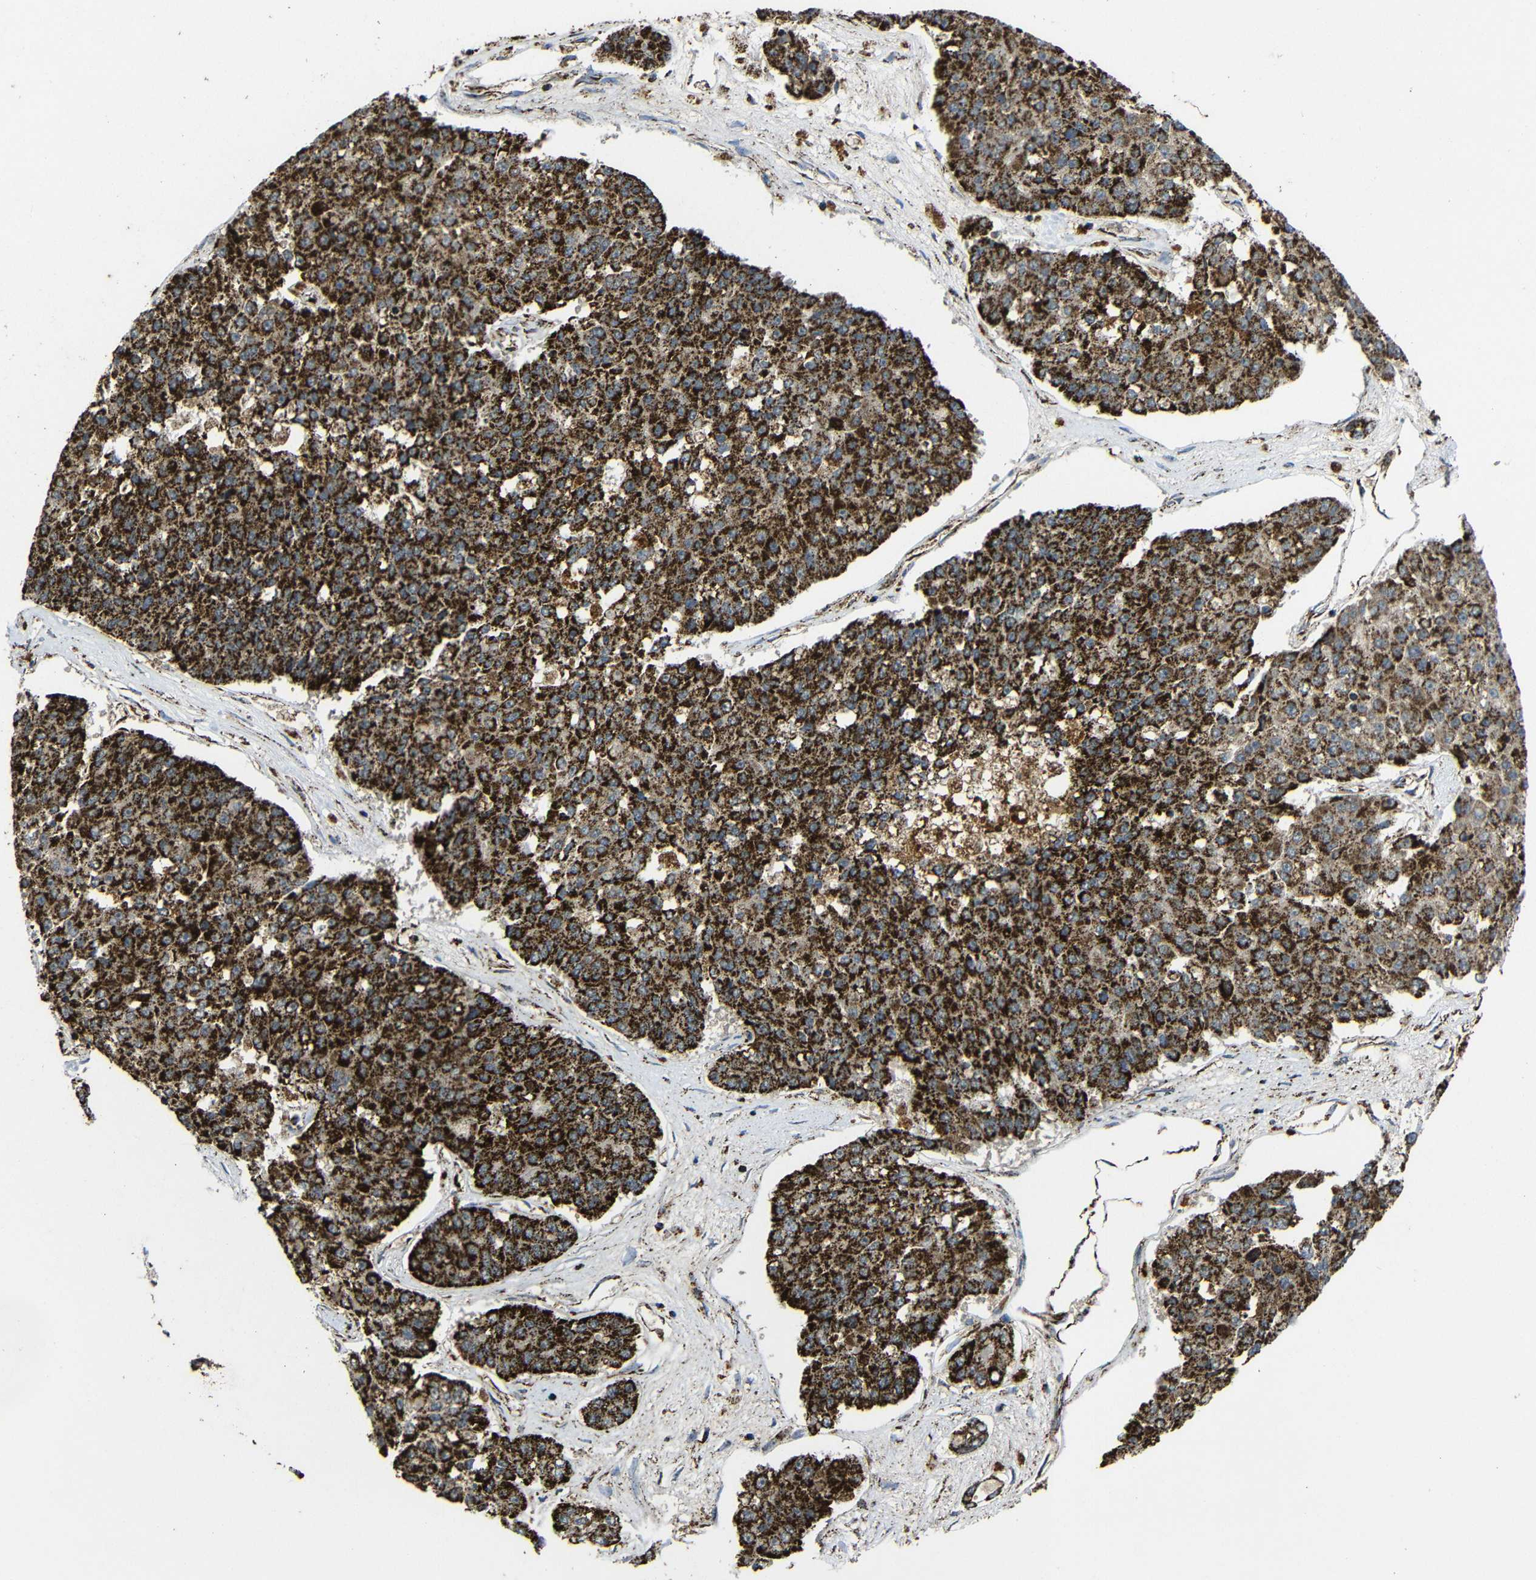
{"staining": {"intensity": "strong", "quantity": ">75%", "location": "cytoplasmic/membranous"}, "tissue": "pancreatic cancer", "cell_type": "Tumor cells", "image_type": "cancer", "snomed": [{"axis": "morphology", "description": "Adenocarcinoma, NOS"}, {"axis": "topography", "description": "Pancreas"}], "caption": "Protein positivity by IHC displays strong cytoplasmic/membranous positivity in approximately >75% of tumor cells in pancreatic cancer. The protein is shown in brown color, while the nuclei are stained blue.", "gene": "ATP5F1A", "patient": {"sex": "male", "age": 50}}